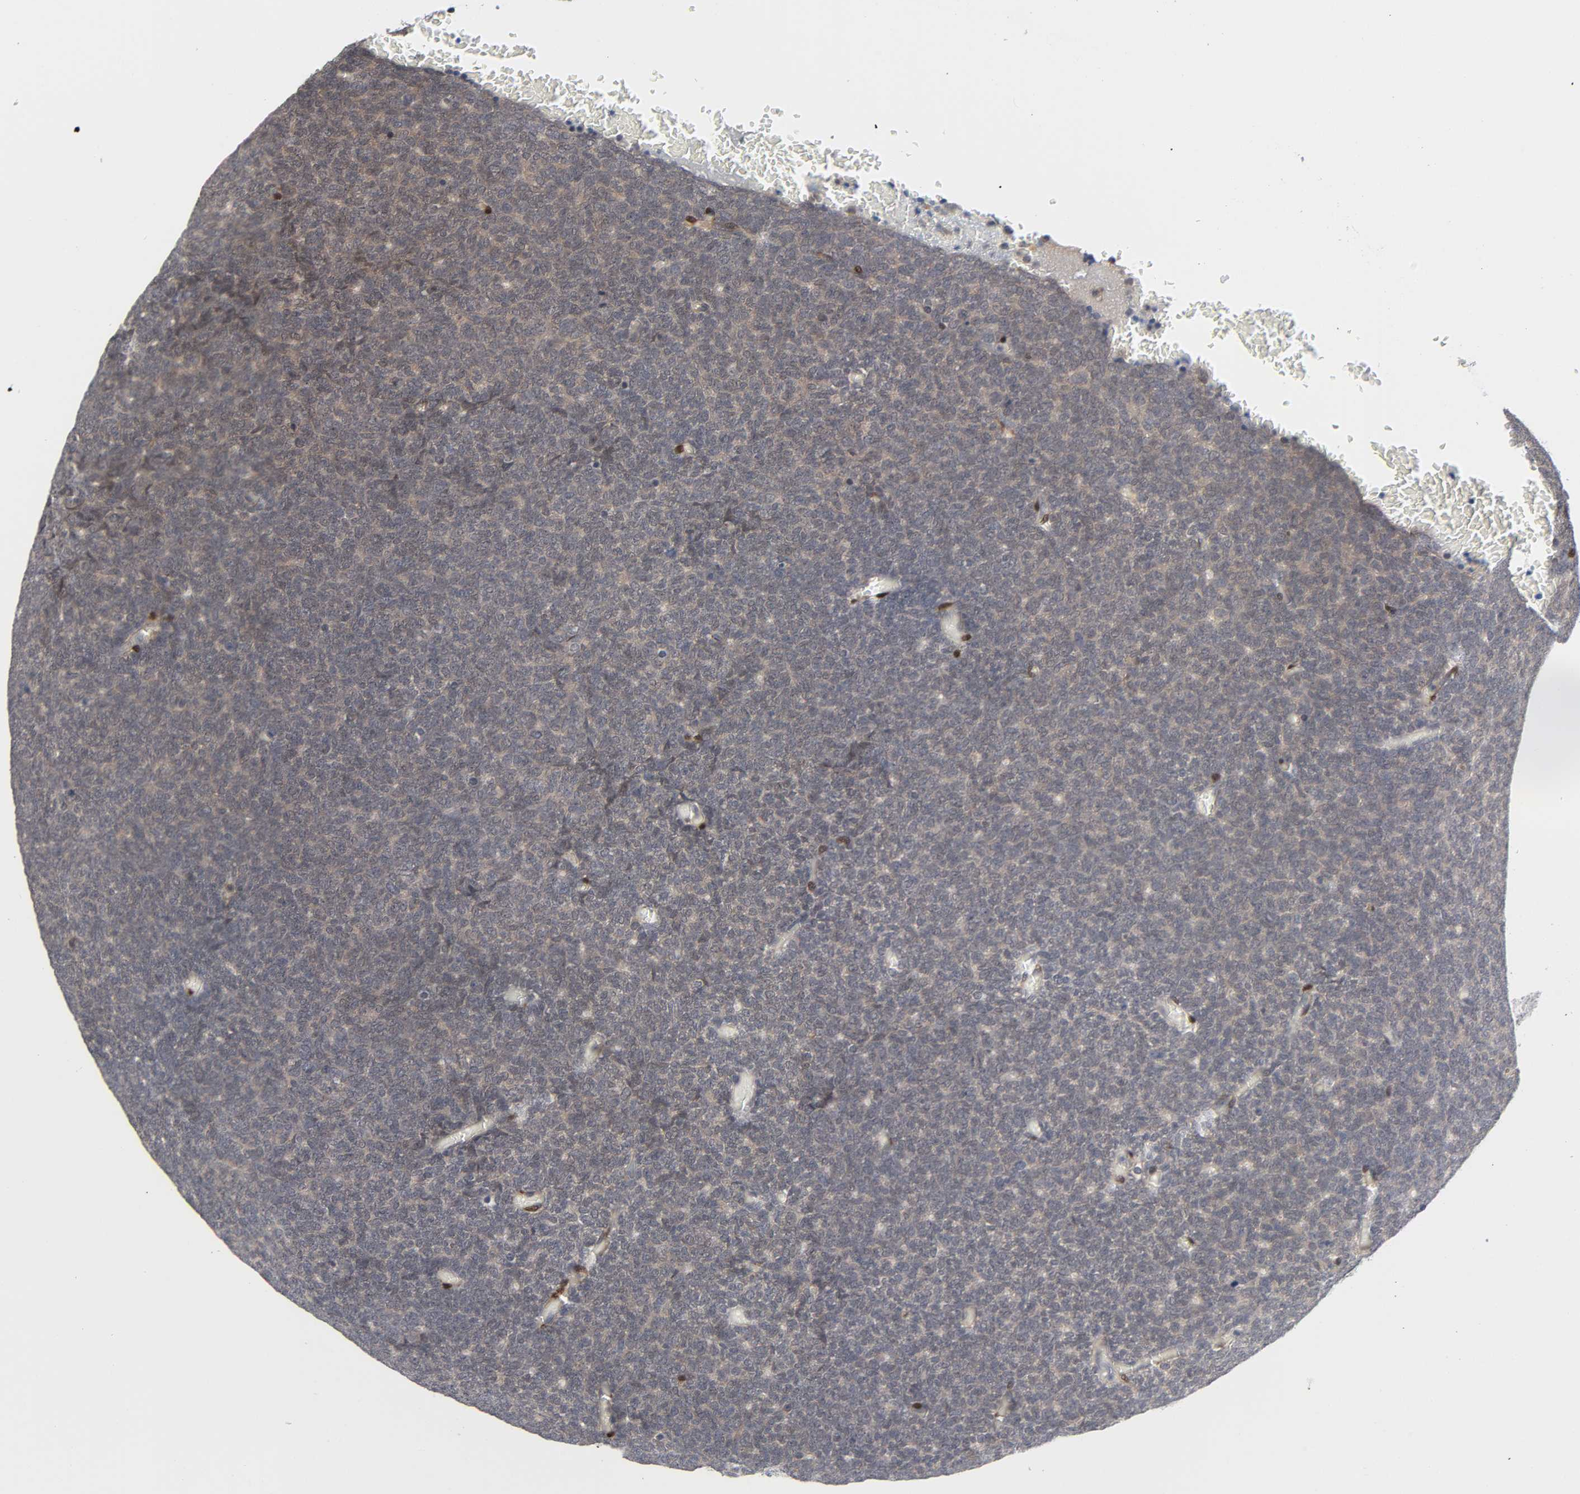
{"staining": {"intensity": "weak", "quantity": ">75%", "location": "cytoplasmic/membranous"}, "tissue": "renal cancer", "cell_type": "Tumor cells", "image_type": "cancer", "snomed": [{"axis": "morphology", "description": "Neoplasm, malignant, NOS"}, {"axis": "topography", "description": "Kidney"}], "caption": "Malignant neoplasm (renal) was stained to show a protein in brown. There is low levels of weak cytoplasmic/membranous expression in about >75% of tumor cells. (Brightfield microscopy of DAB IHC at high magnification).", "gene": "PTEN", "patient": {"sex": "male", "age": 28}}